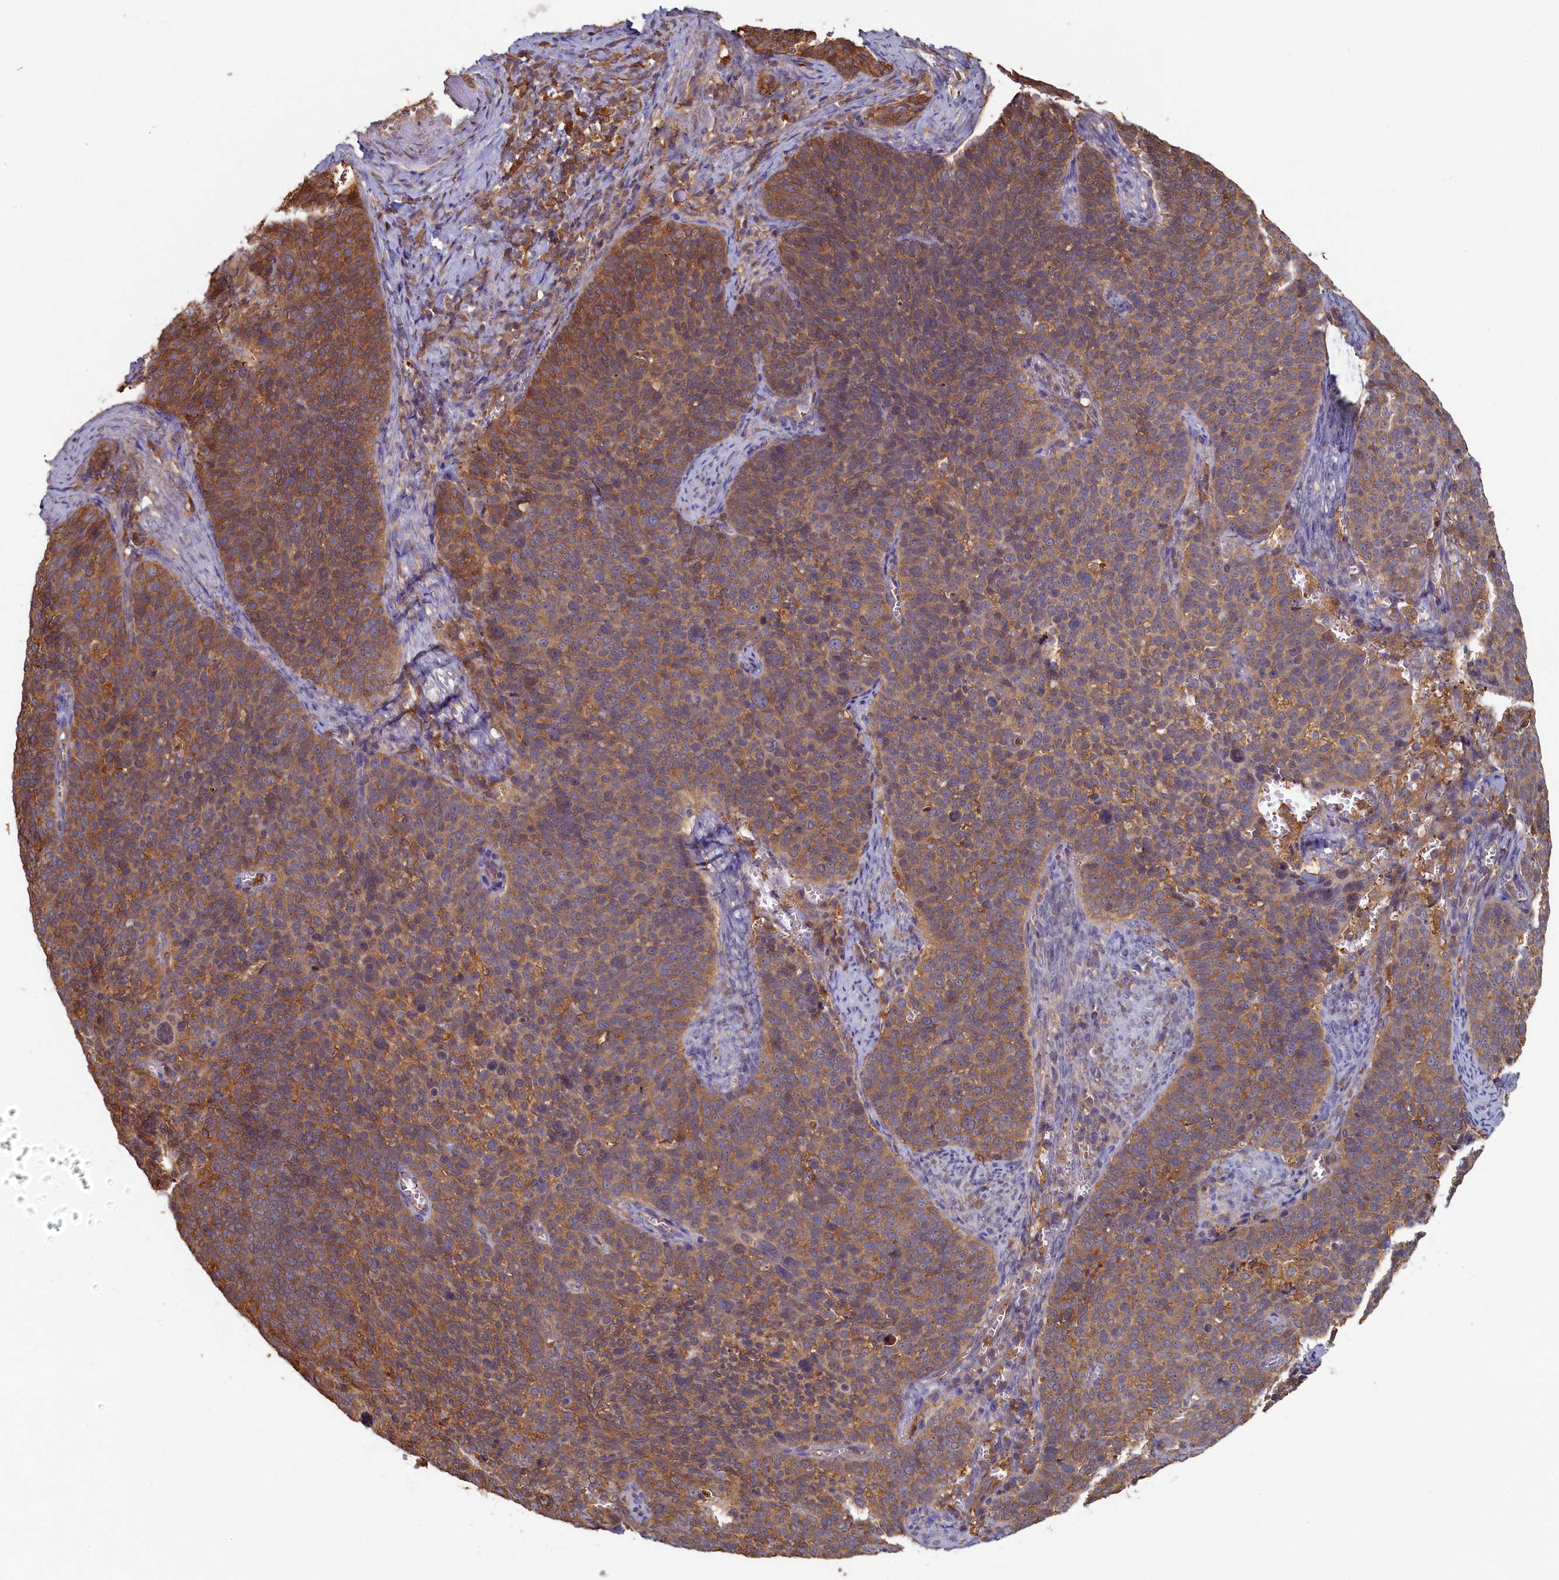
{"staining": {"intensity": "moderate", "quantity": ">75%", "location": "cytoplasmic/membranous"}, "tissue": "cervical cancer", "cell_type": "Tumor cells", "image_type": "cancer", "snomed": [{"axis": "morphology", "description": "Normal tissue, NOS"}, {"axis": "morphology", "description": "Squamous cell carcinoma, NOS"}, {"axis": "topography", "description": "Cervix"}], "caption": "Human cervical squamous cell carcinoma stained with a brown dye shows moderate cytoplasmic/membranous positive positivity in about >75% of tumor cells.", "gene": "TIMM8B", "patient": {"sex": "female", "age": 39}}